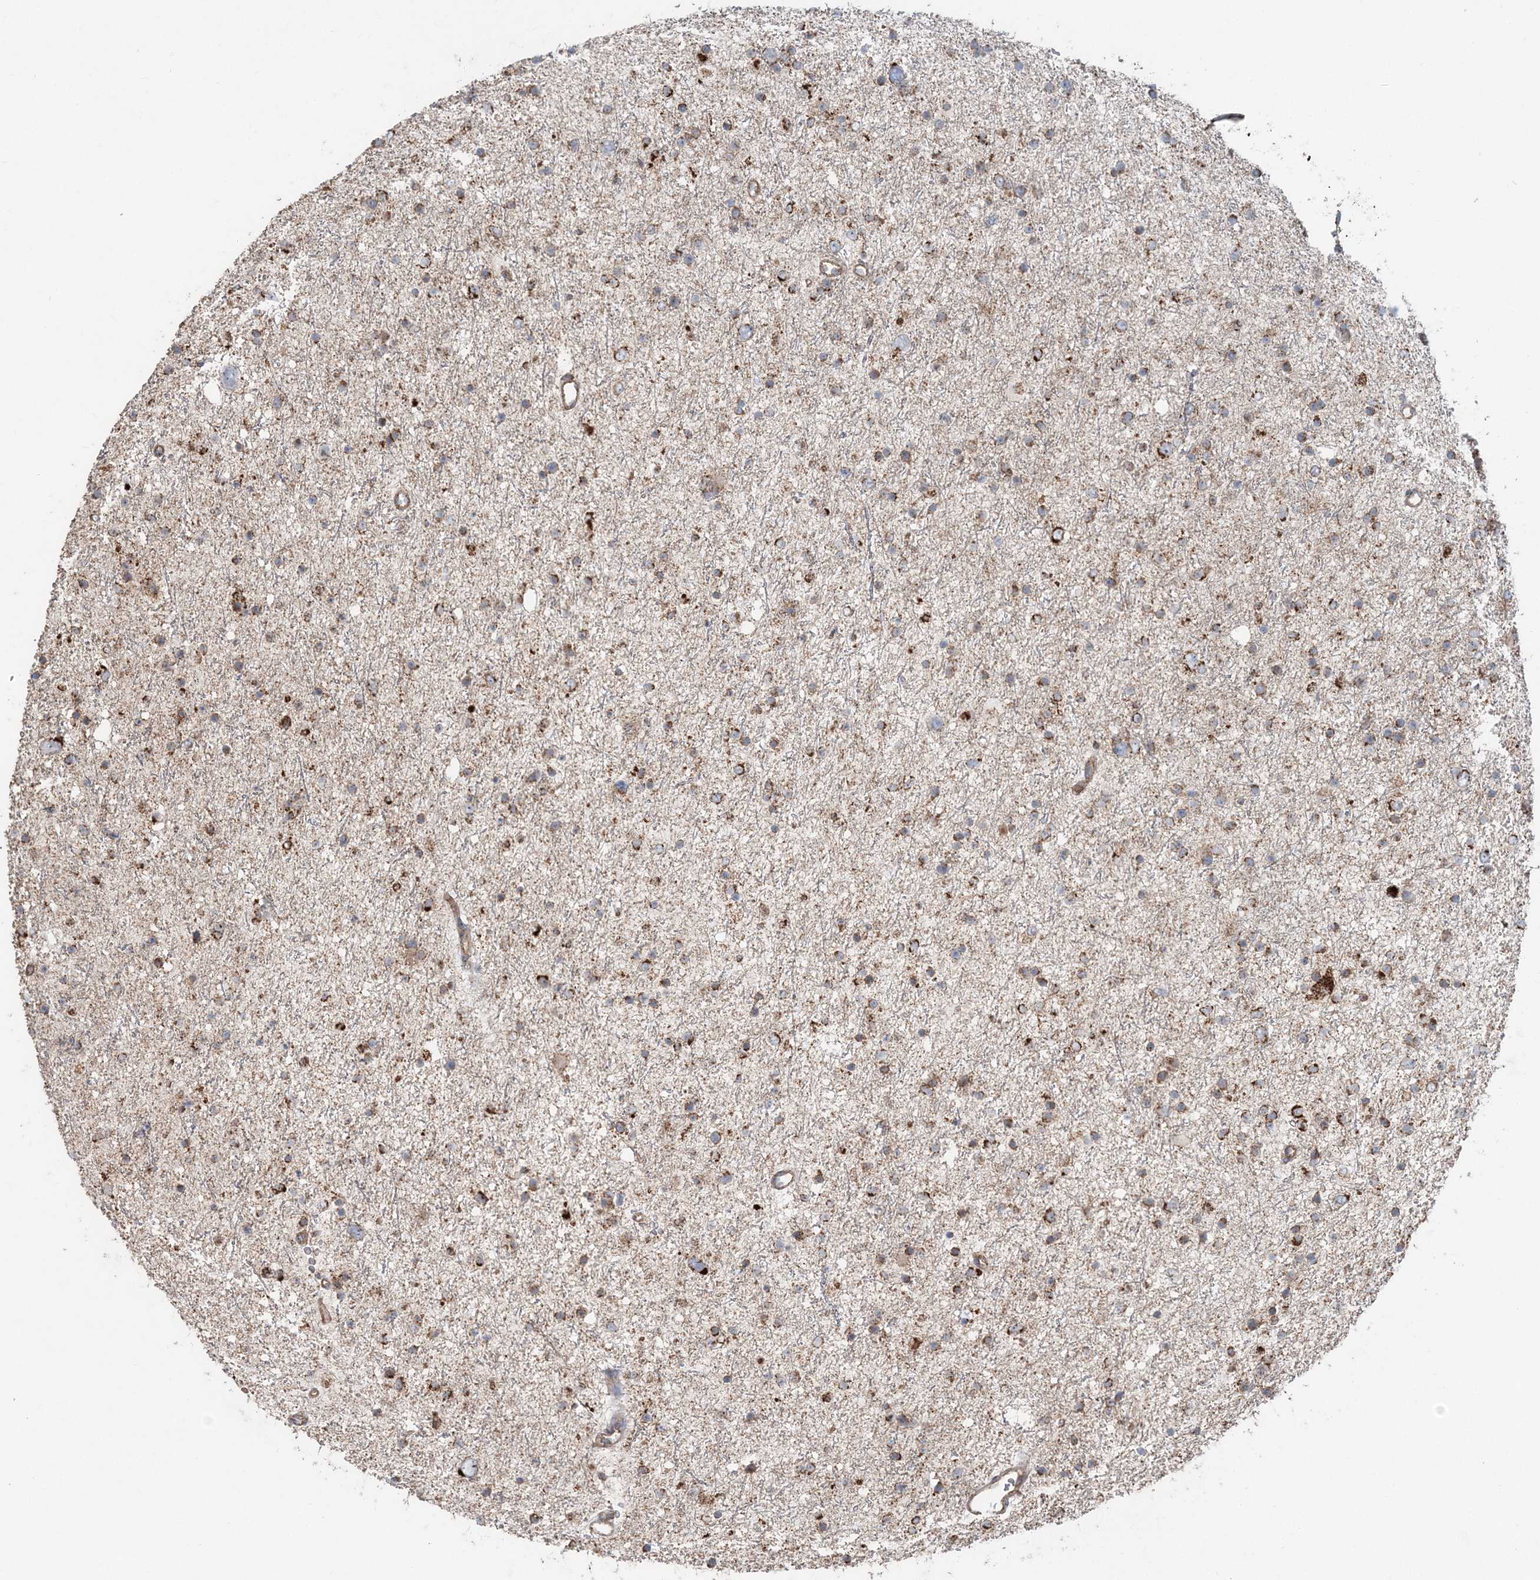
{"staining": {"intensity": "strong", "quantity": "25%-75%", "location": "cytoplasmic/membranous"}, "tissue": "glioma", "cell_type": "Tumor cells", "image_type": "cancer", "snomed": [{"axis": "morphology", "description": "Glioma, malignant, Low grade"}, {"axis": "topography", "description": "Brain"}], "caption": "Malignant low-grade glioma stained for a protein (brown) shows strong cytoplasmic/membranous positive staining in approximately 25%-75% of tumor cells.", "gene": "LRPPRC", "patient": {"sex": "female", "age": 37}}